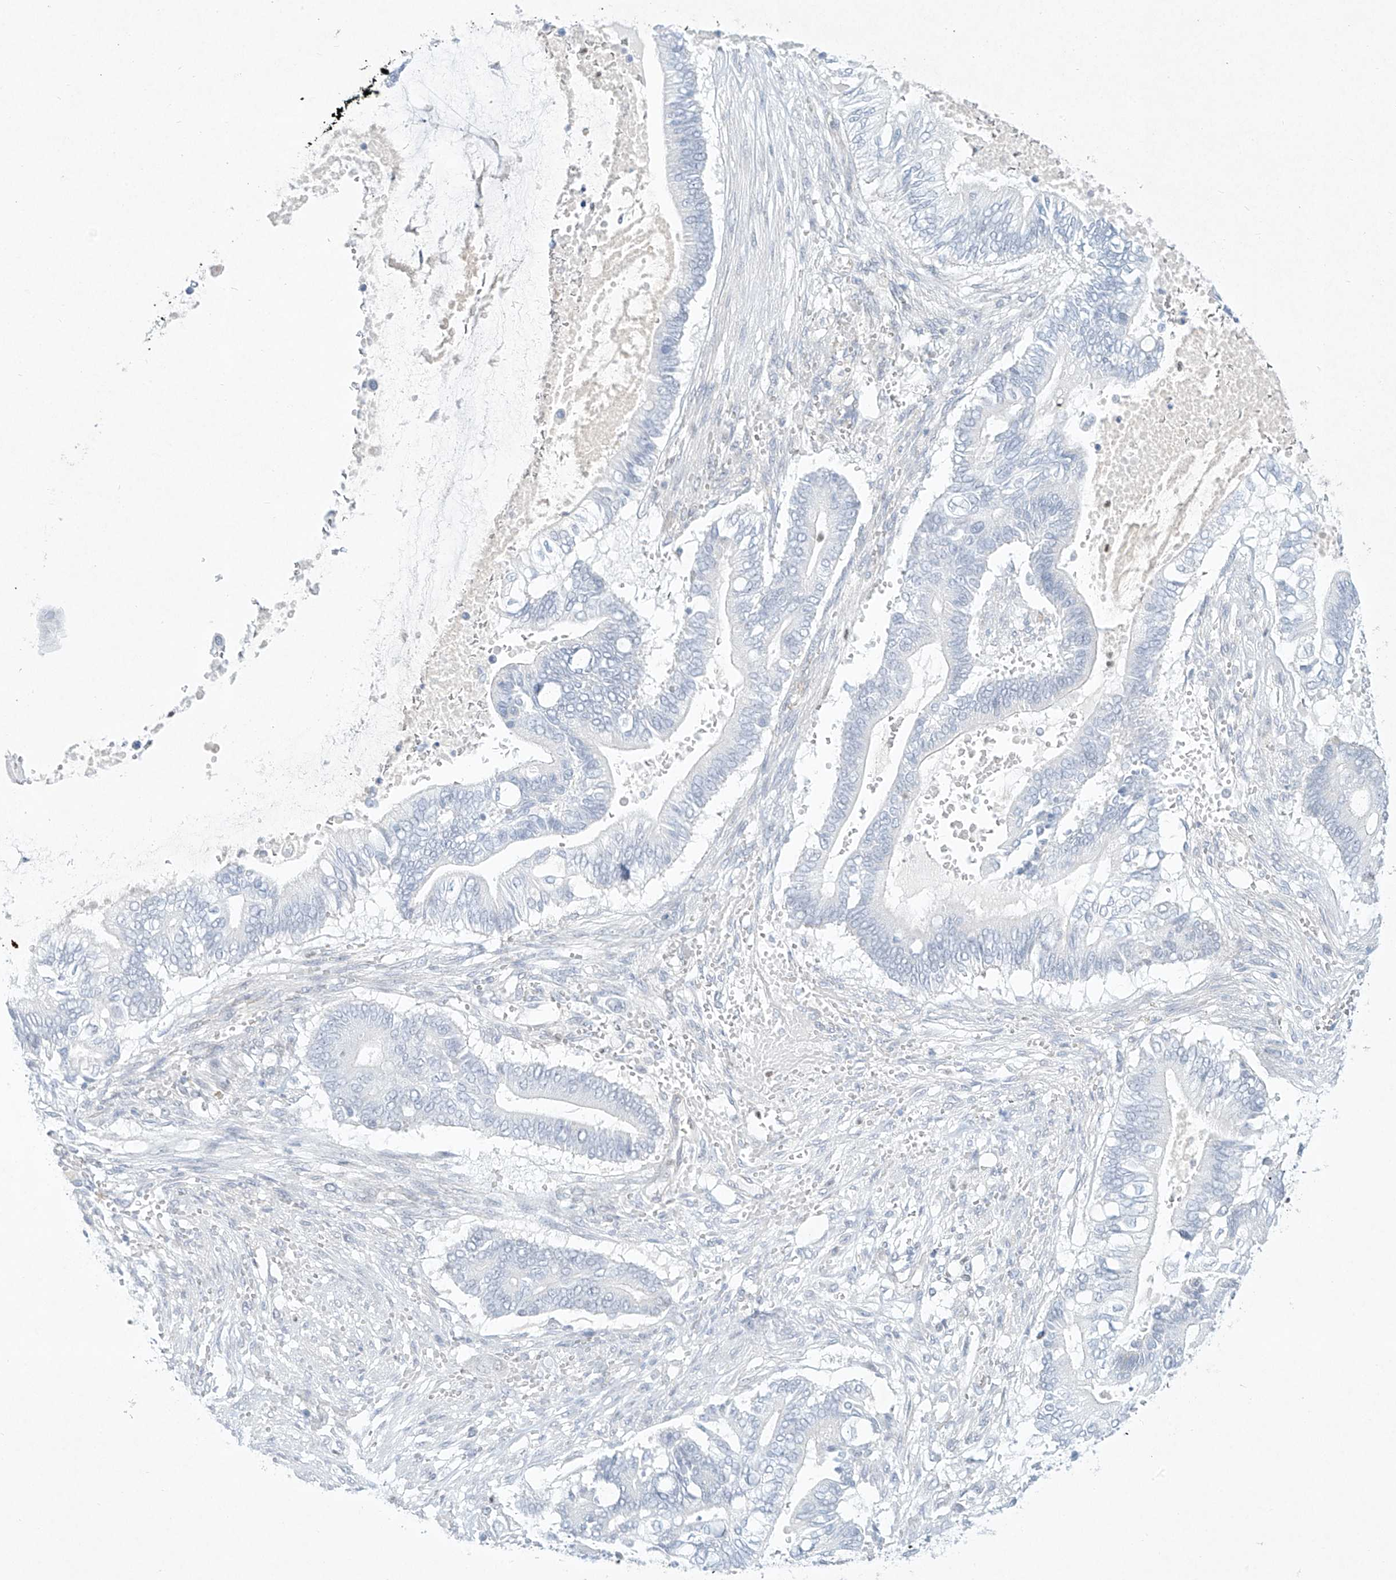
{"staining": {"intensity": "negative", "quantity": "none", "location": "none"}, "tissue": "pancreatic cancer", "cell_type": "Tumor cells", "image_type": "cancer", "snomed": [{"axis": "morphology", "description": "Adenocarcinoma, NOS"}, {"axis": "topography", "description": "Pancreas"}], "caption": "Pancreatic adenocarcinoma was stained to show a protein in brown. There is no significant expression in tumor cells. (Brightfield microscopy of DAB immunohistochemistry at high magnification).", "gene": "REEP2", "patient": {"sex": "male", "age": 68}}